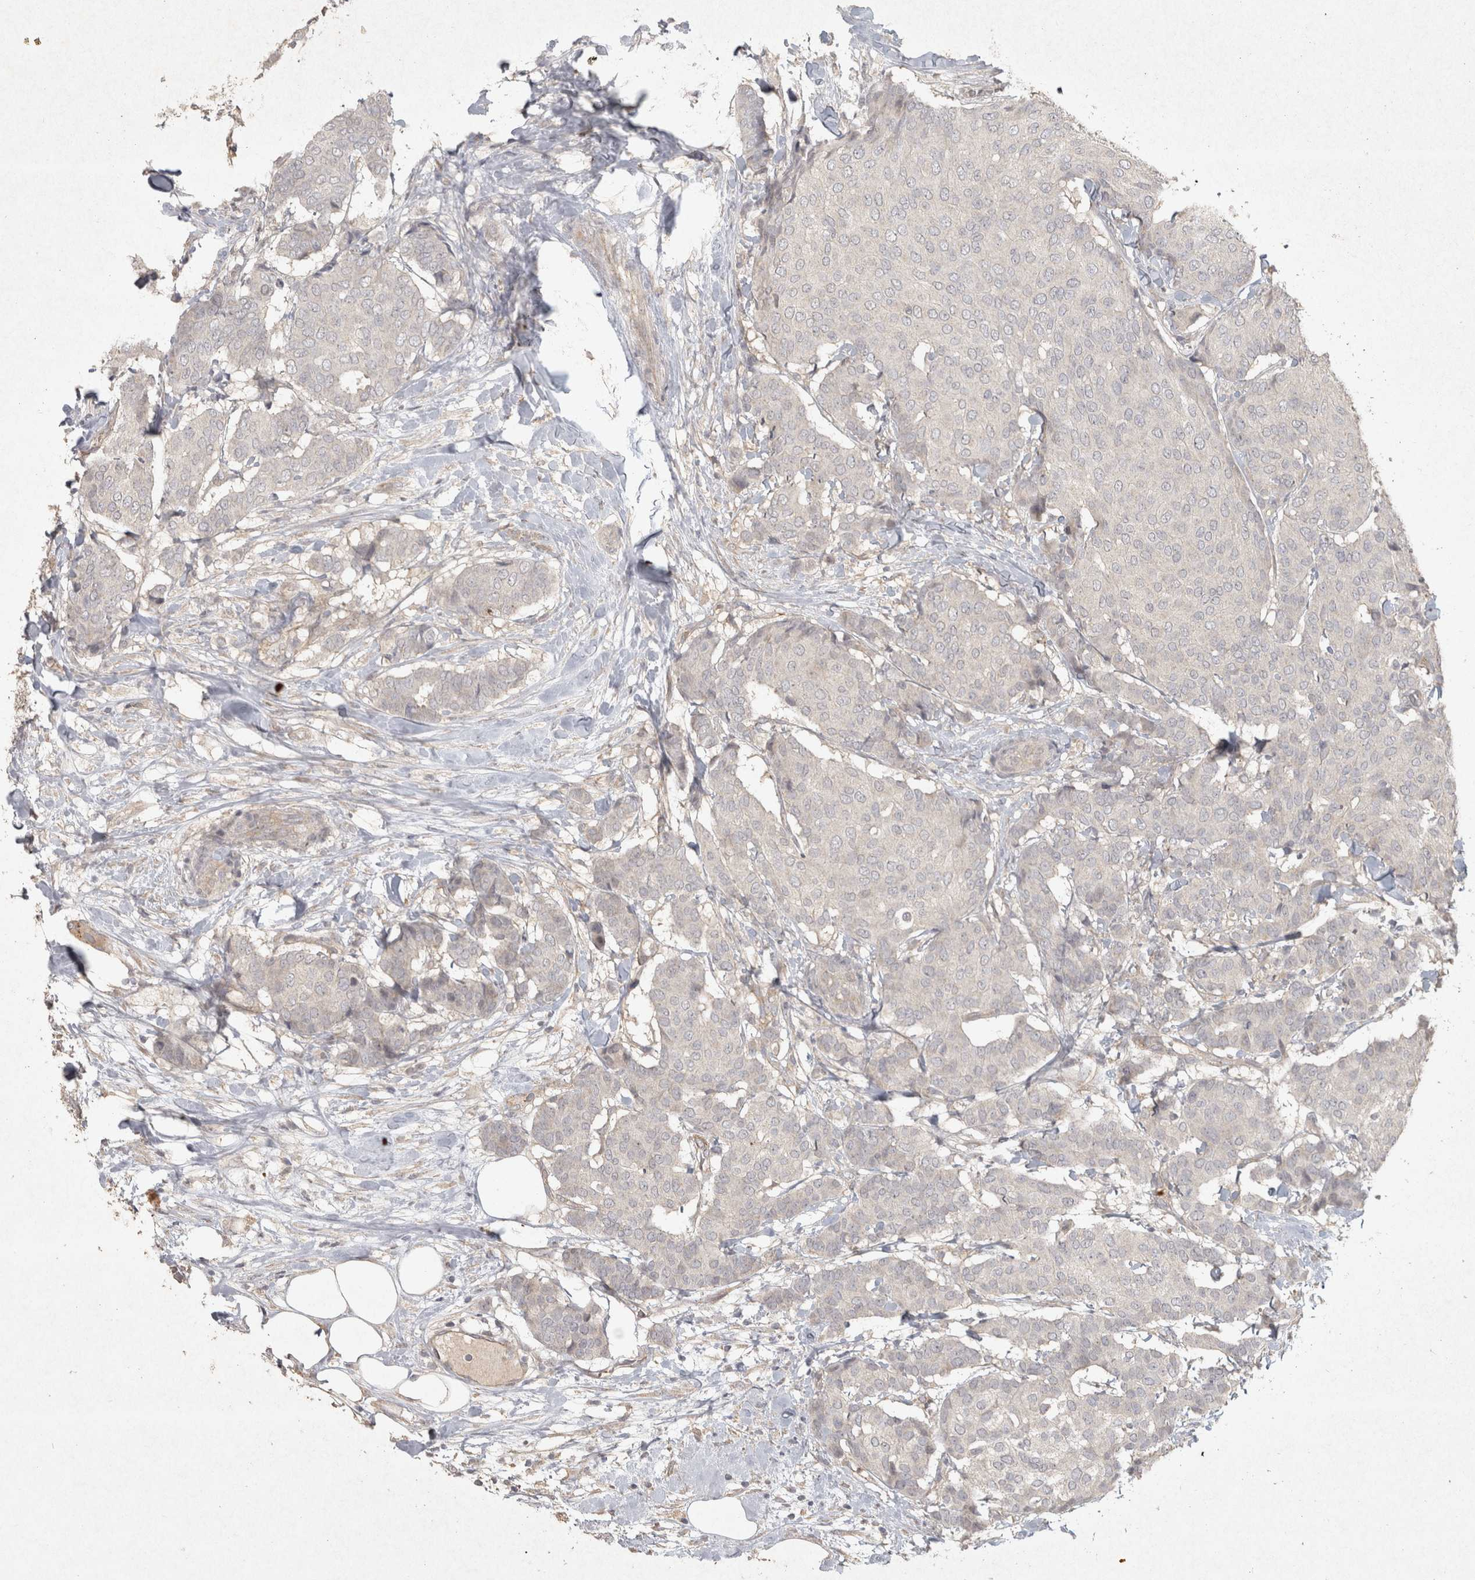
{"staining": {"intensity": "negative", "quantity": "none", "location": "none"}, "tissue": "breast cancer", "cell_type": "Tumor cells", "image_type": "cancer", "snomed": [{"axis": "morphology", "description": "Duct carcinoma"}, {"axis": "topography", "description": "Breast"}], "caption": "This is an immunohistochemistry image of human breast cancer (intraductal carcinoma). There is no expression in tumor cells.", "gene": "OSTN", "patient": {"sex": "female", "age": 75}}